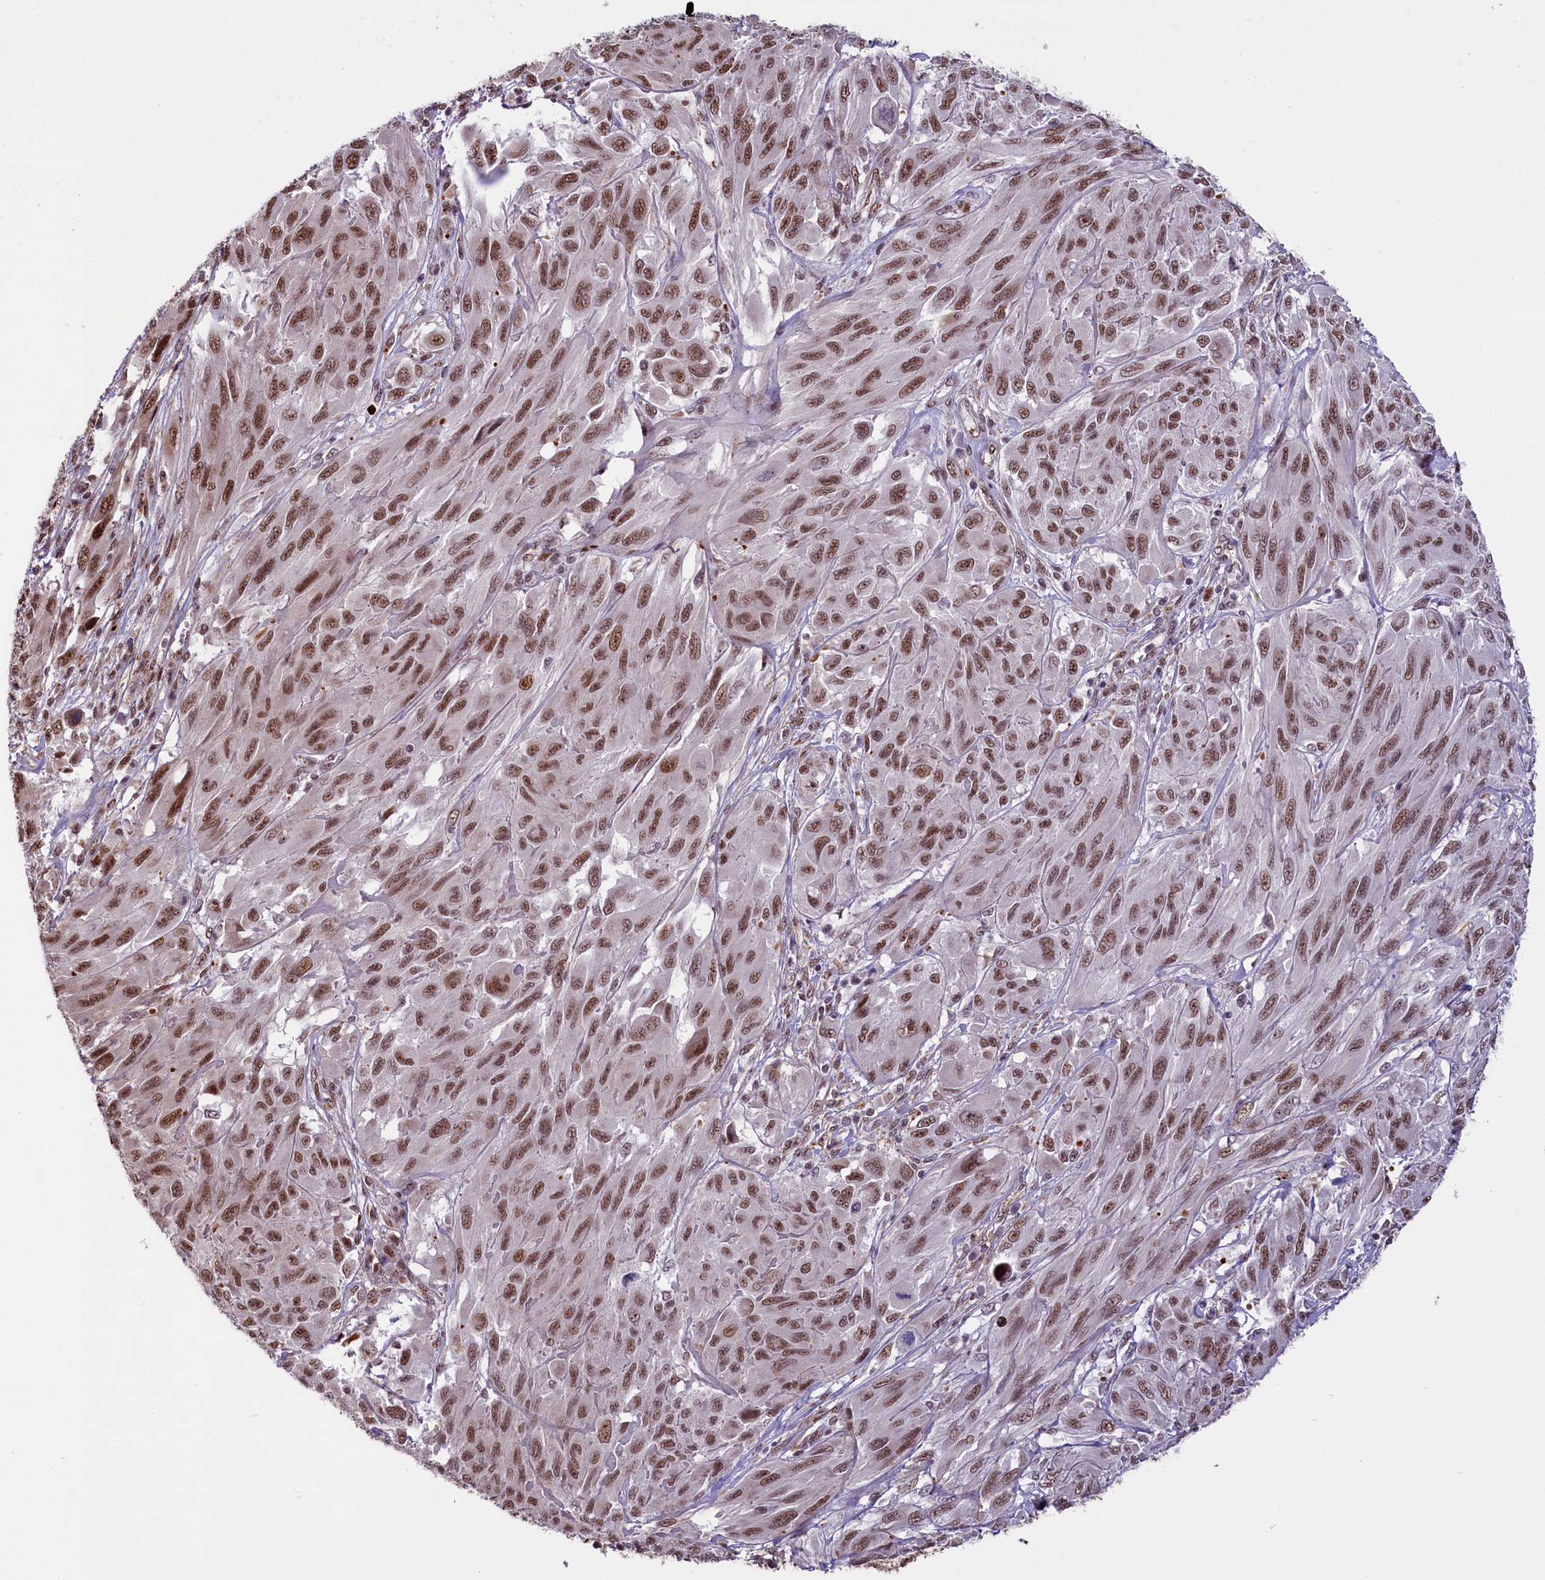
{"staining": {"intensity": "moderate", "quantity": ">75%", "location": "nuclear"}, "tissue": "melanoma", "cell_type": "Tumor cells", "image_type": "cancer", "snomed": [{"axis": "morphology", "description": "Malignant melanoma, NOS"}, {"axis": "topography", "description": "Skin"}], "caption": "Moderate nuclear expression is seen in approximately >75% of tumor cells in malignant melanoma.", "gene": "MRPL54", "patient": {"sex": "female", "age": 91}}